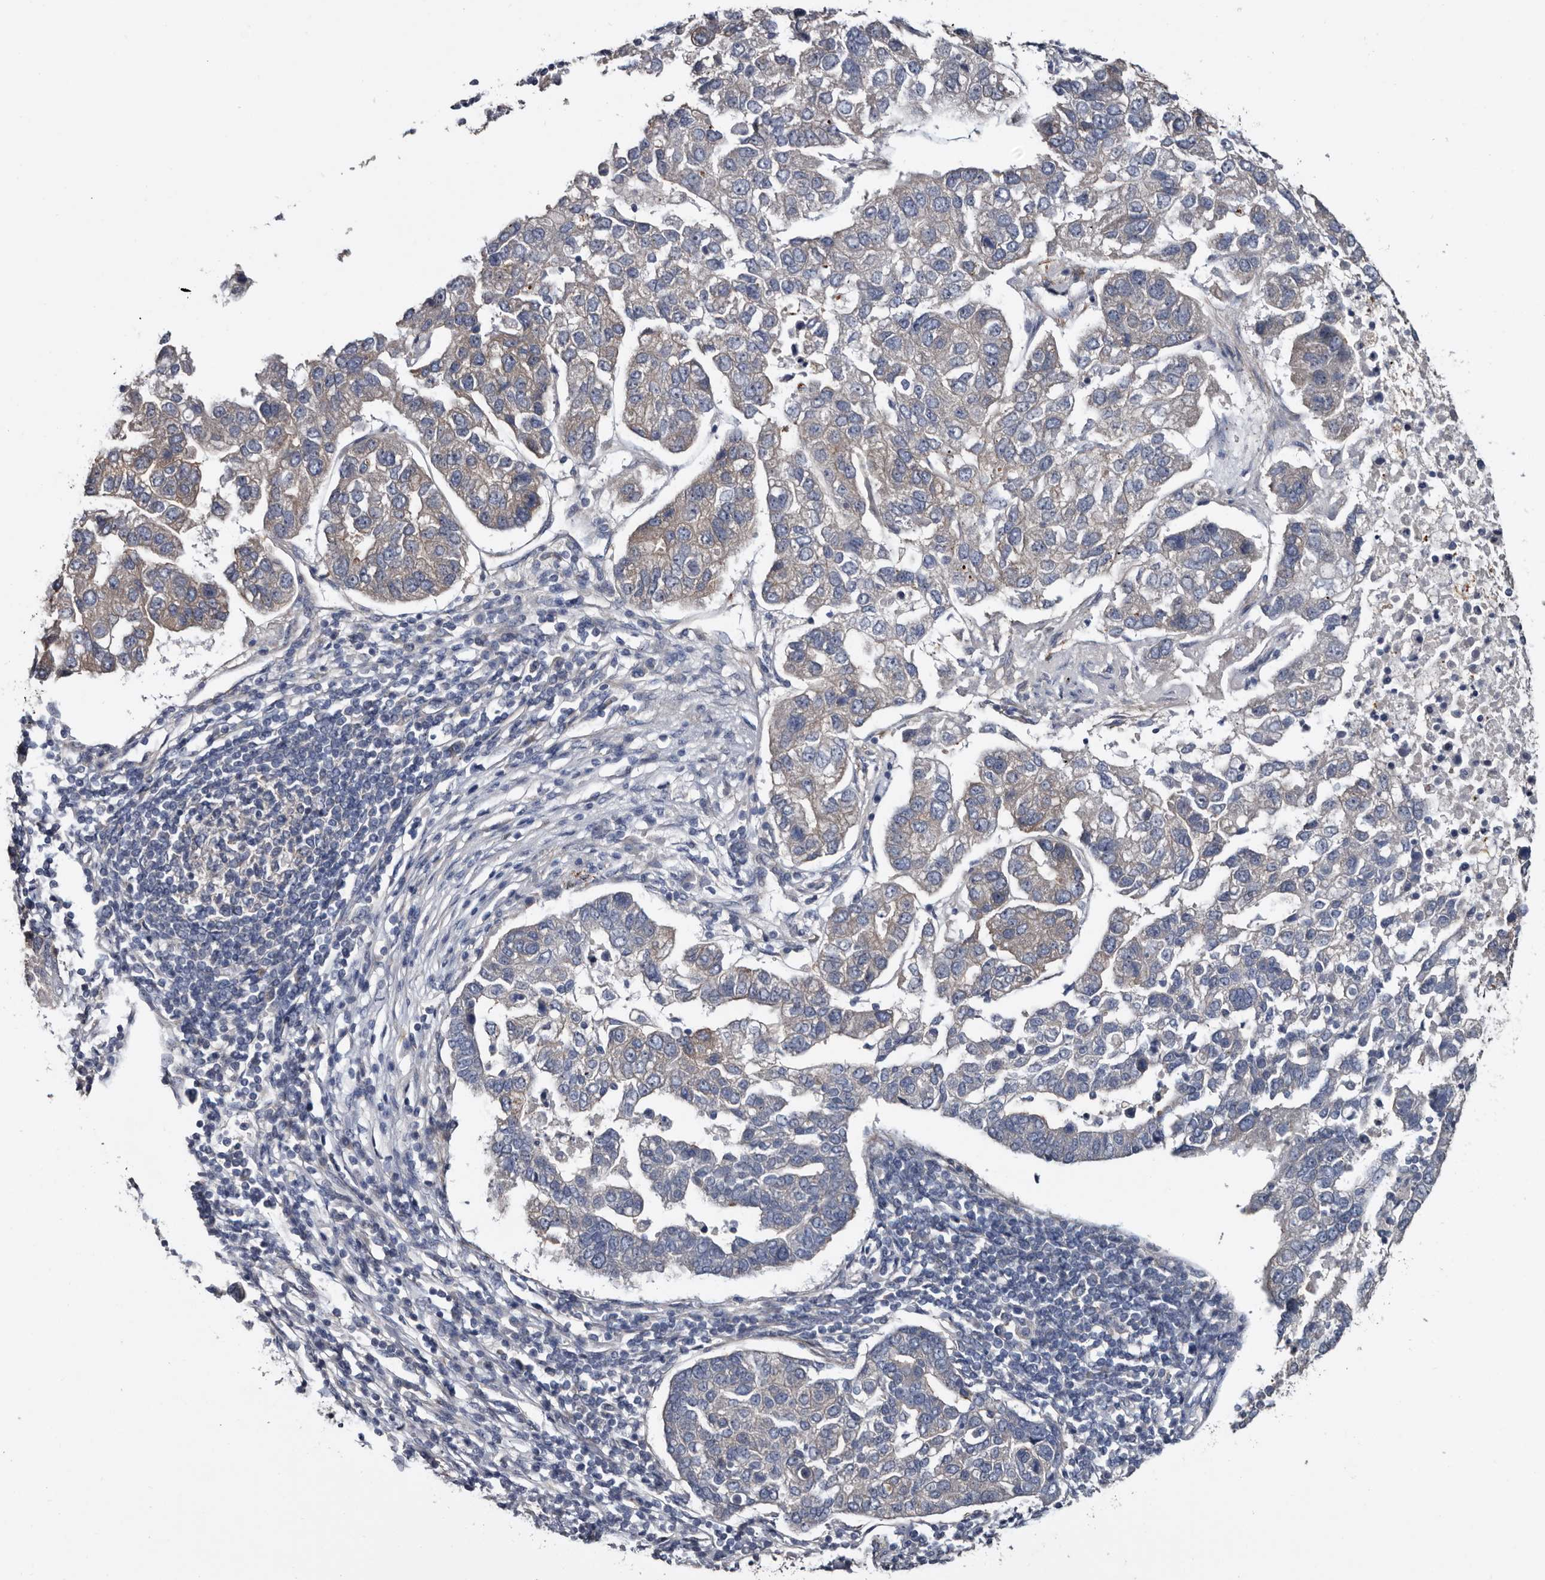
{"staining": {"intensity": "negative", "quantity": "none", "location": "none"}, "tissue": "pancreatic cancer", "cell_type": "Tumor cells", "image_type": "cancer", "snomed": [{"axis": "morphology", "description": "Adenocarcinoma, NOS"}, {"axis": "topography", "description": "Pancreas"}], "caption": "High magnification brightfield microscopy of adenocarcinoma (pancreatic) stained with DAB (3,3'-diaminobenzidine) (brown) and counterstained with hematoxylin (blue): tumor cells show no significant expression.", "gene": "IARS1", "patient": {"sex": "female", "age": 61}}